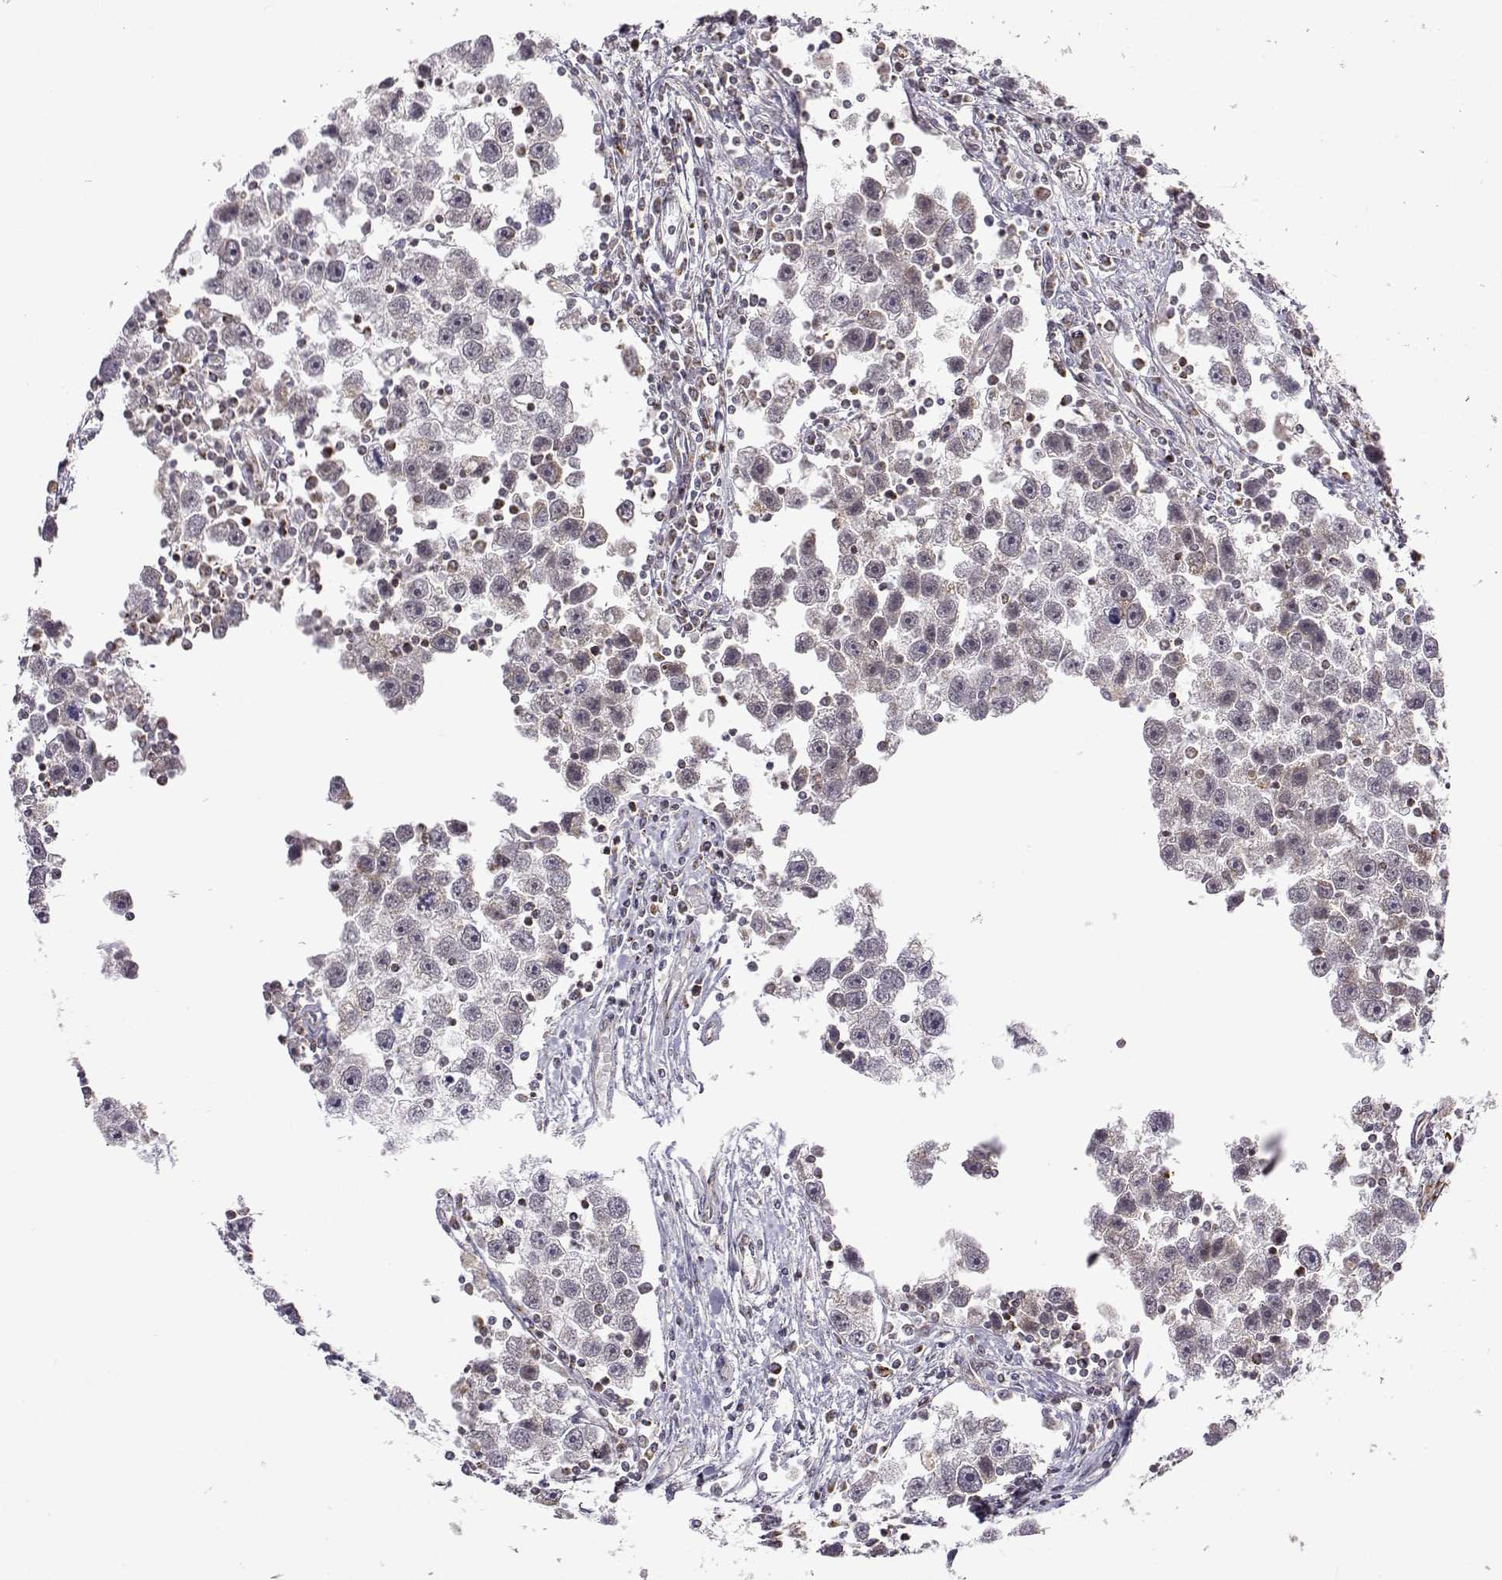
{"staining": {"intensity": "negative", "quantity": "none", "location": "none"}, "tissue": "testis cancer", "cell_type": "Tumor cells", "image_type": "cancer", "snomed": [{"axis": "morphology", "description": "Seminoma, NOS"}, {"axis": "topography", "description": "Testis"}], "caption": "Immunohistochemical staining of human testis cancer demonstrates no significant positivity in tumor cells.", "gene": "EXOG", "patient": {"sex": "male", "age": 30}}